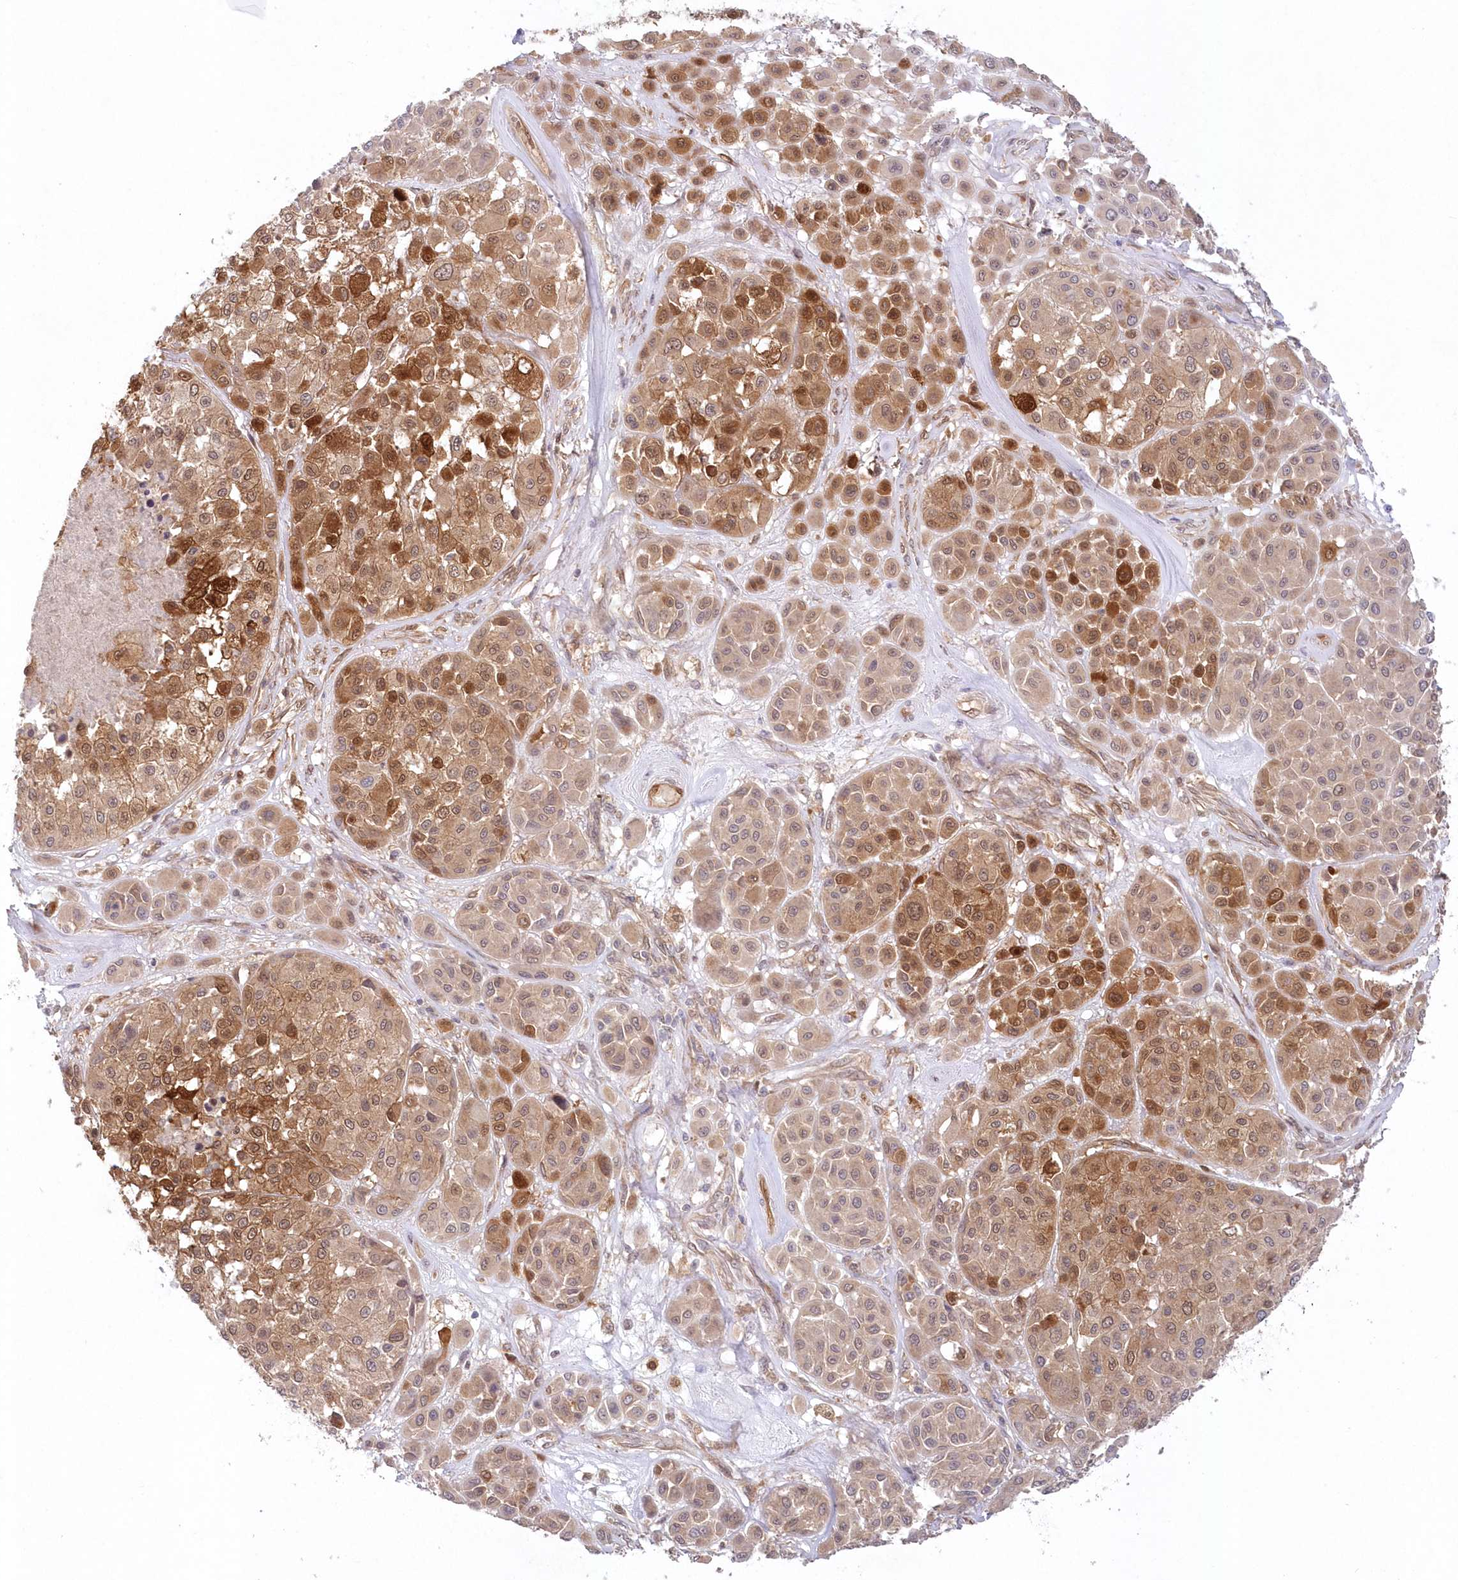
{"staining": {"intensity": "moderate", "quantity": ">75%", "location": "cytoplasmic/membranous,nuclear"}, "tissue": "melanoma", "cell_type": "Tumor cells", "image_type": "cancer", "snomed": [{"axis": "morphology", "description": "Malignant melanoma, Metastatic site"}, {"axis": "topography", "description": "Soft tissue"}], "caption": "Immunohistochemistry (DAB) staining of melanoma displays moderate cytoplasmic/membranous and nuclear protein expression in approximately >75% of tumor cells.", "gene": "GBE1", "patient": {"sex": "male", "age": 41}}